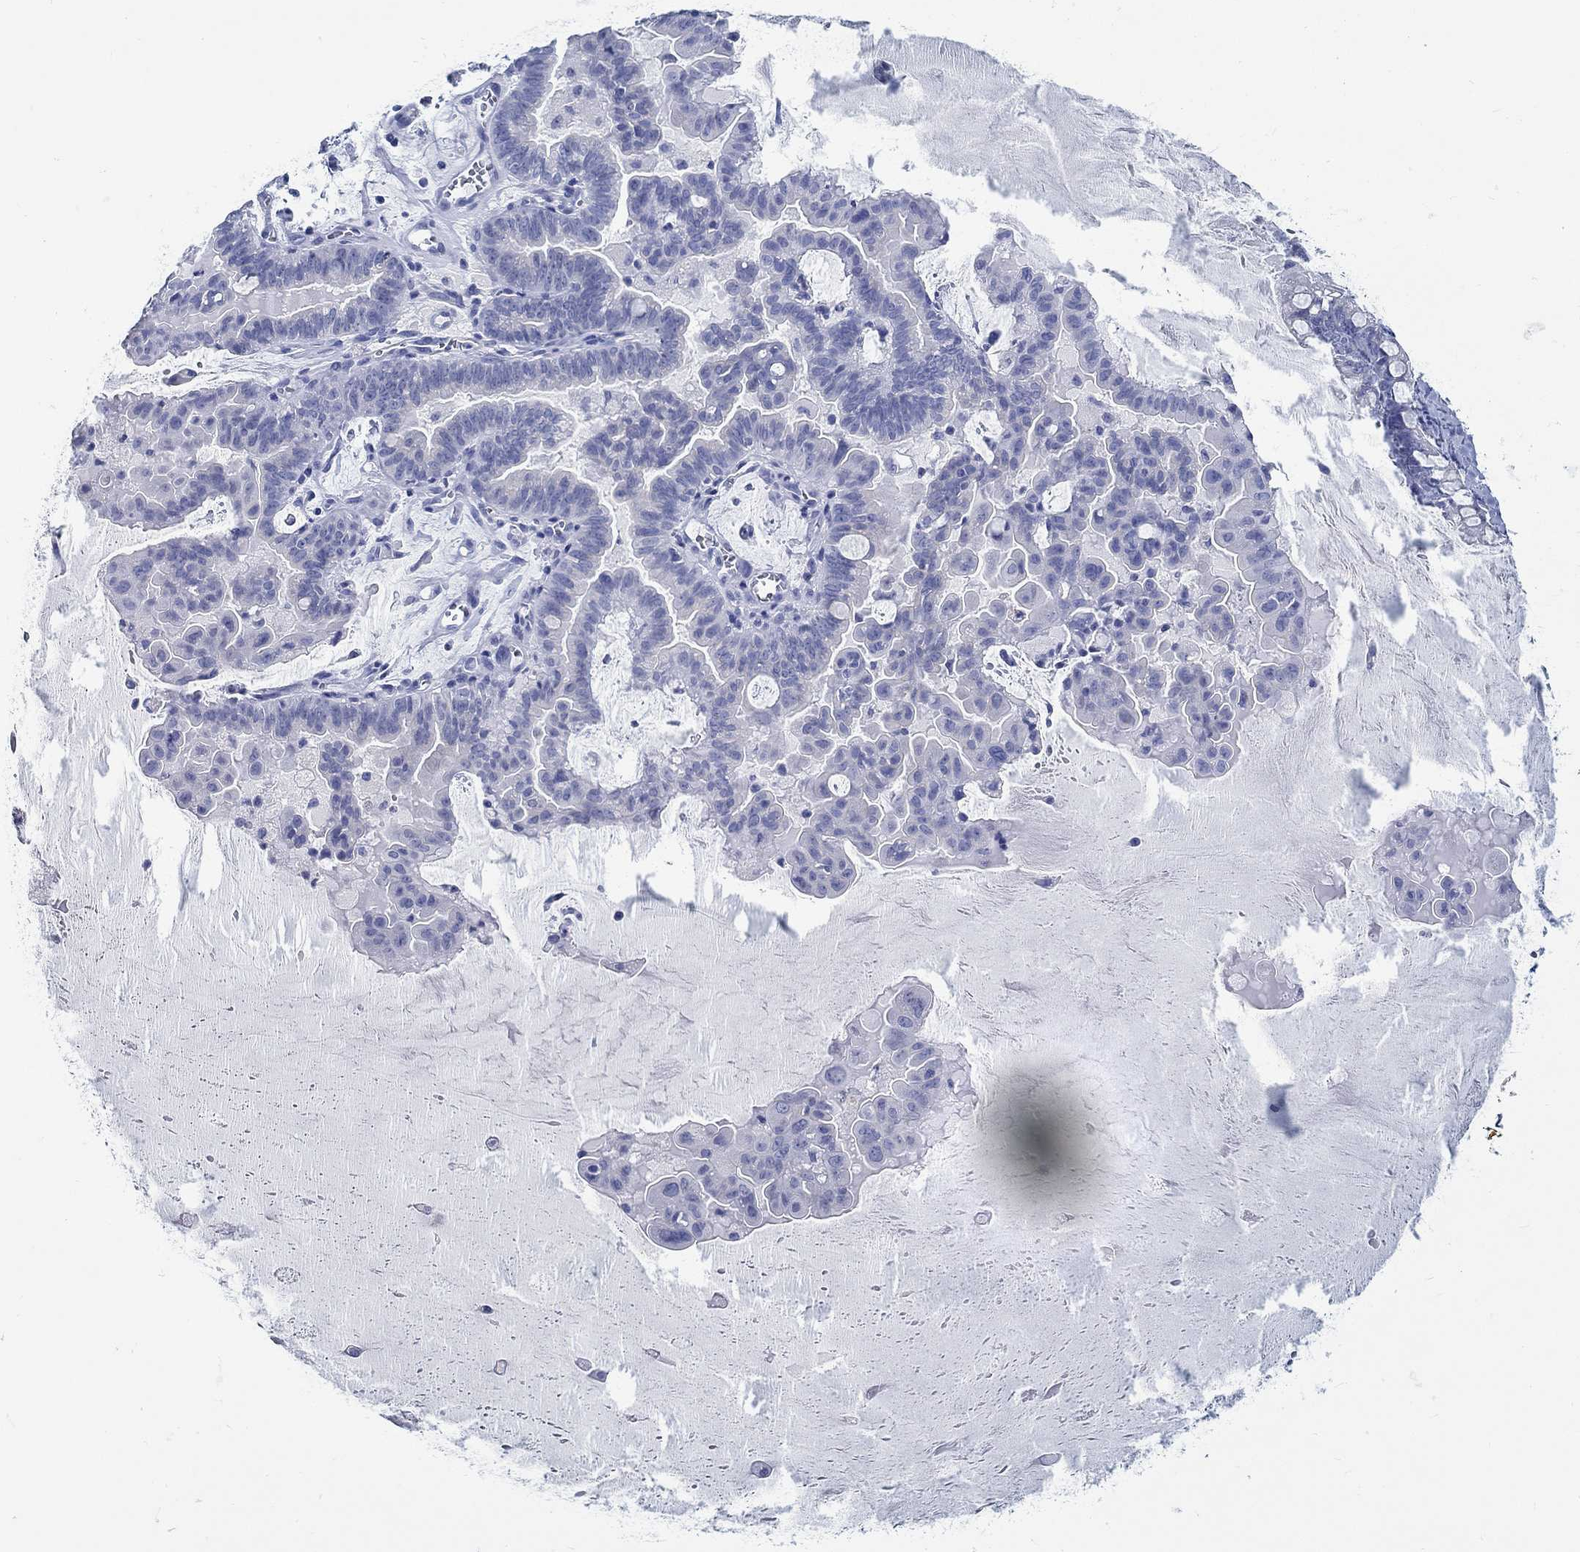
{"staining": {"intensity": "negative", "quantity": "none", "location": "none"}, "tissue": "ovarian cancer", "cell_type": "Tumor cells", "image_type": "cancer", "snomed": [{"axis": "morphology", "description": "Cystadenocarcinoma, mucinous, NOS"}, {"axis": "topography", "description": "Ovary"}], "caption": "Immunohistochemical staining of human ovarian cancer demonstrates no significant staining in tumor cells.", "gene": "RD3L", "patient": {"sex": "female", "age": 63}}